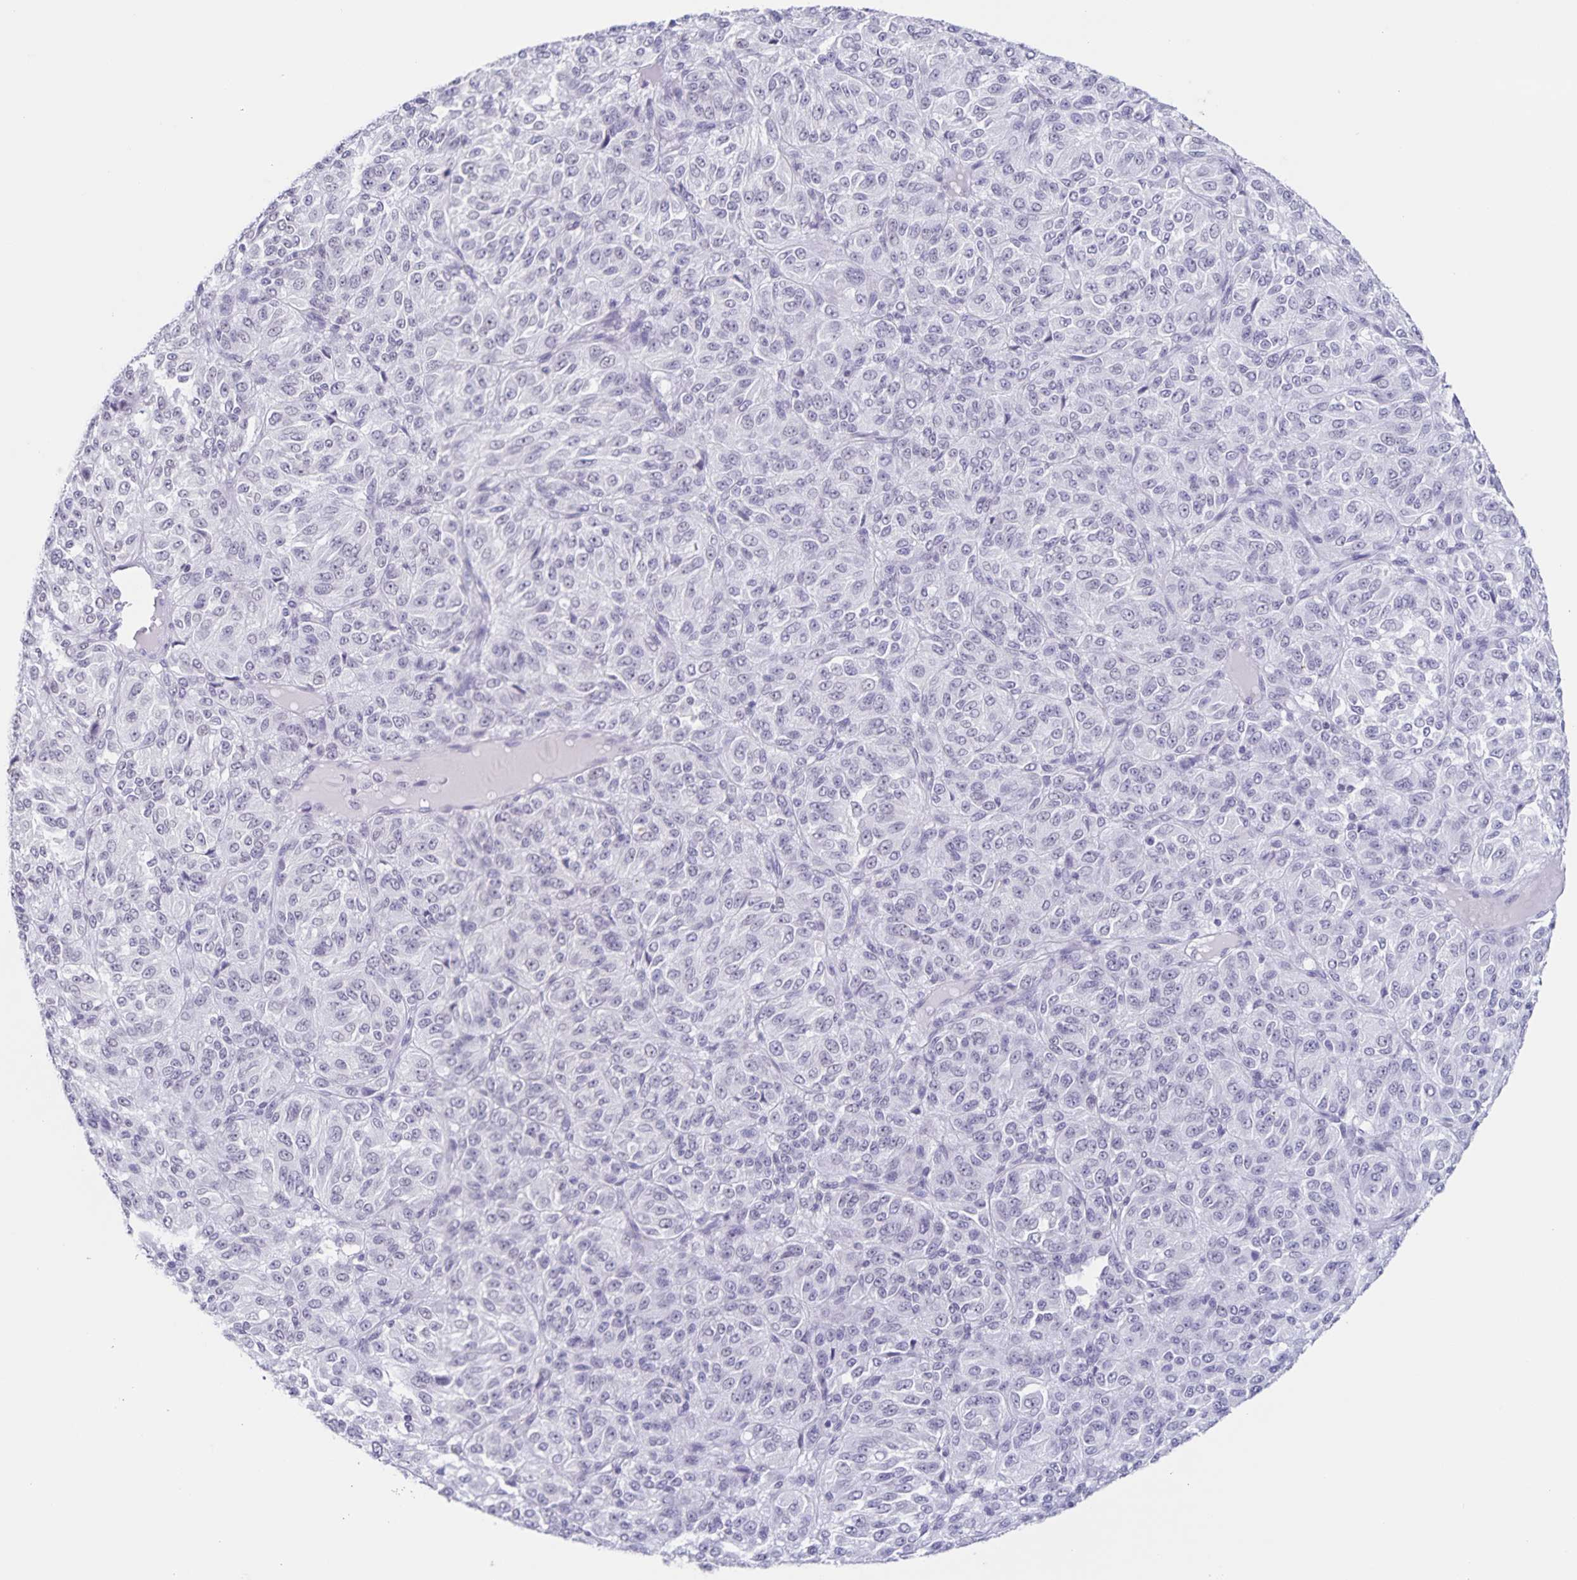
{"staining": {"intensity": "negative", "quantity": "none", "location": "none"}, "tissue": "melanoma", "cell_type": "Tumor cells", "image_type": "cancer", "snomed": [{"axis": "morphology", "description": "Malignant melanoma, Metastatic site"}, {"axis": "topography", "description": "Brain"}], "caption": "This micrograph is of melanoma stained with immunohistochemistry (IHC) to label a protein in brown with the nuclei are counter-stained blue. There is no expression in tumor cells.", "gene": "LCE6A", "patient": {"sex": "female", "age": 56}}